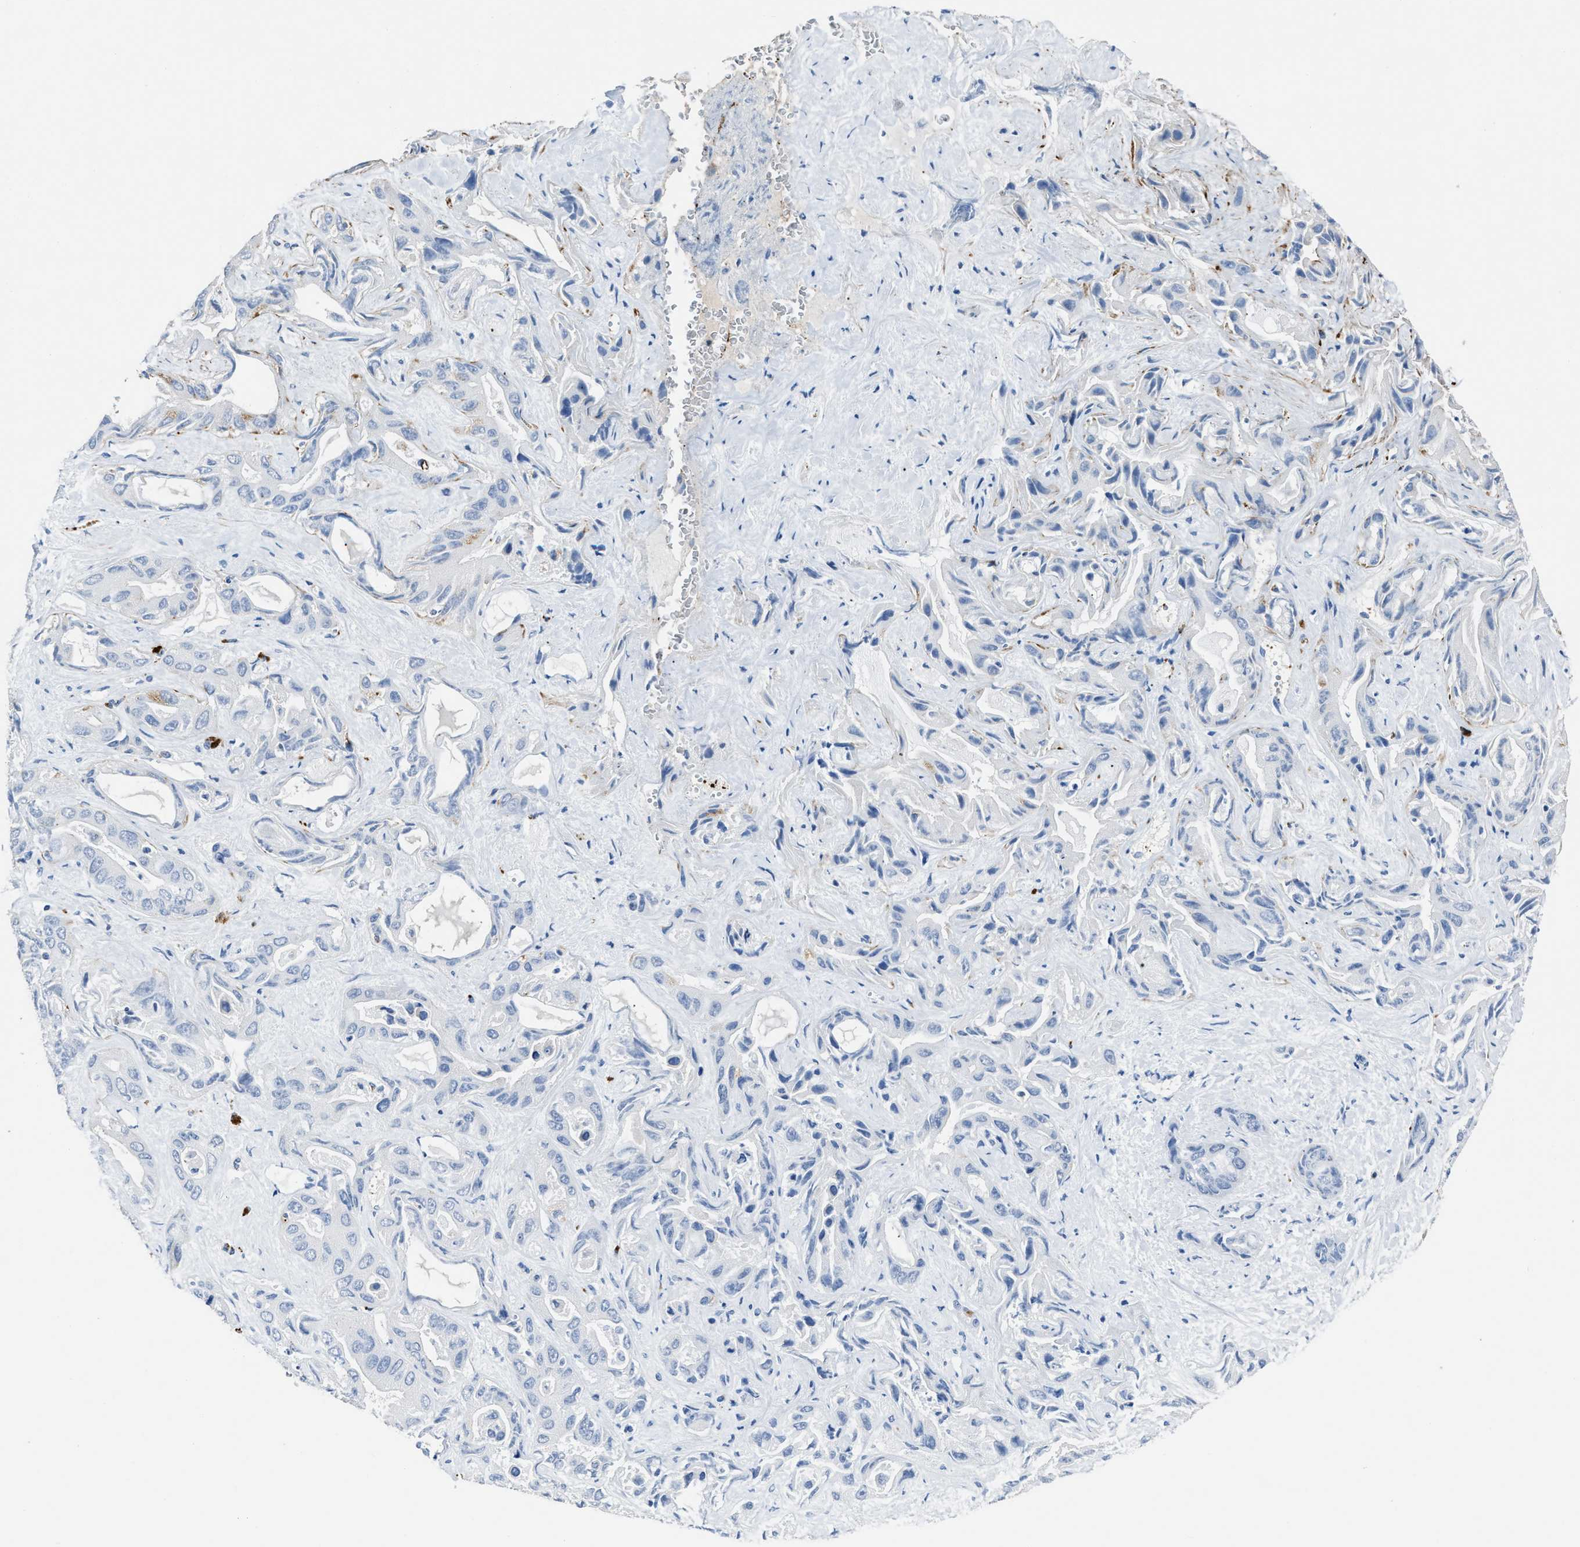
{"staining": {"intensity": "strong", "quantity": "25%-75%", "location": "cytoplasmic/membranous"}, "tissue": "liver cancer", "cell_type": "Tumor cells", "image_type": "cancer", "snomed": [{"axis": "morphology", "description": "Cholangiocarcinoma"}, {"axis": "topography", "description": "Liver"}], "caption": "This micrograph shows IHC staining of liver cancer, with high strong cytoplasmic/membranous expression in approximately 25%-75% of tumor cells.", "gene": "AGPAT2", "patient": {"sex": "female", "age": 52}}